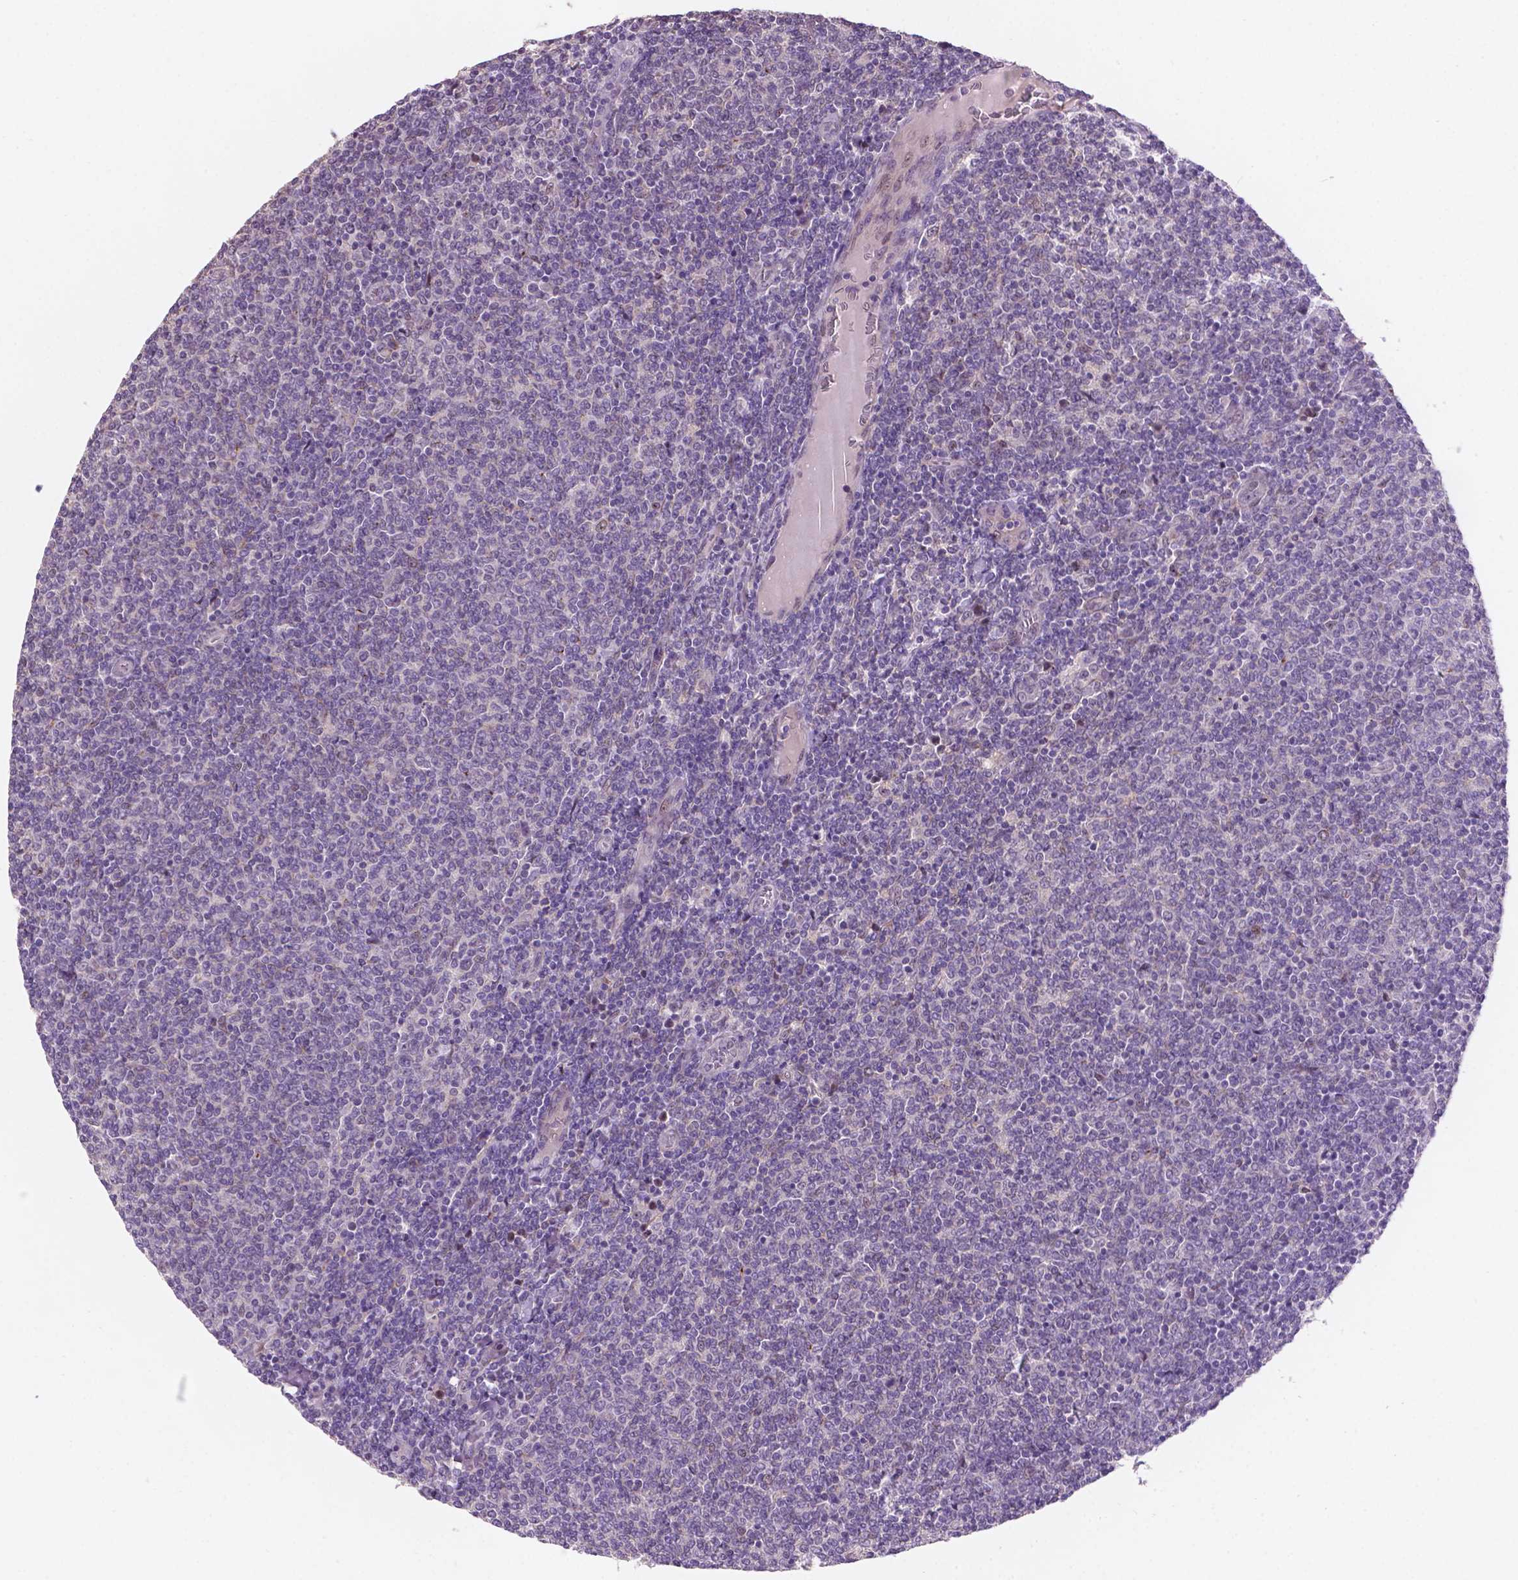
{"staining": {"intensity": "negative", "quantity": "none", "location": "none"}, "tissue": "lymphoma", "cell_type": "Tumor cells", "image_type": "cancer", "snomed": [{"axis": "morphology", "description": "Malignant lymphoma, non-Hodgkin's type, Low grade"}, {"axis": "topography", "description": "Lymph node"}], "caption": "The image reveals no significant positivity in tumor cells of low-grade malignant lymphoma, non-Hodgkin's type.", "gene": "GXYLT2", "patient": {"sex": "male", "age": 52}}